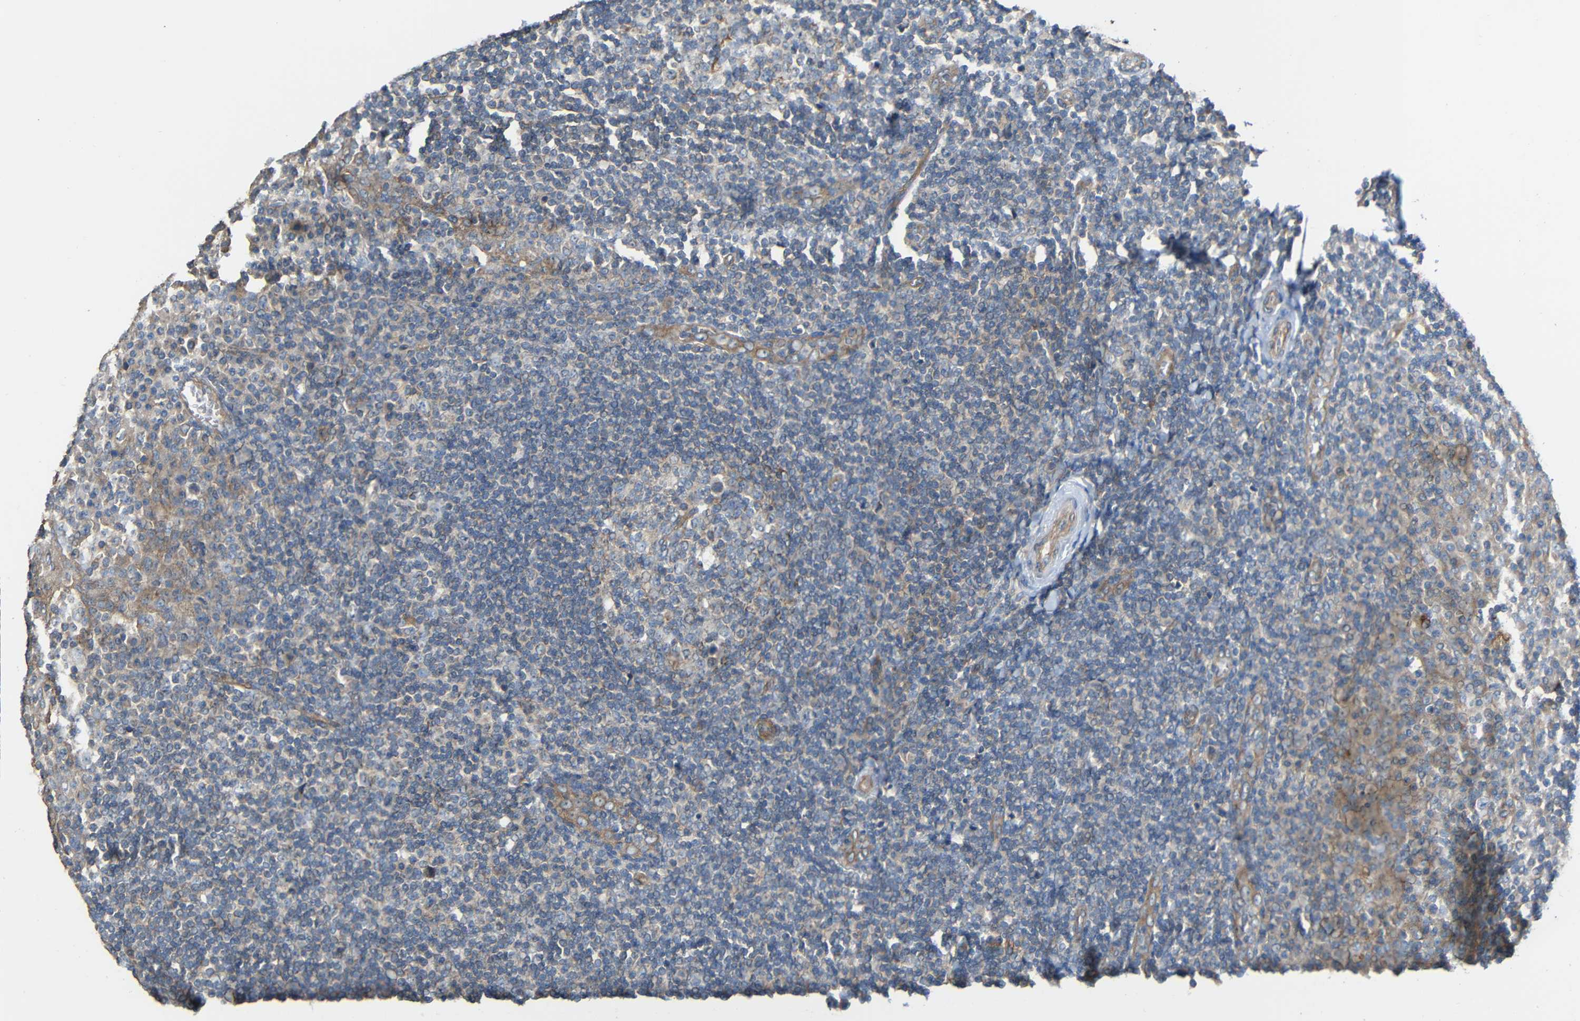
{"staining": {"intensity": "moderate", "quantity": ">75%", "location": "cytoplasmic/membranous"}, "tissue": "tonsil", "cell_type": "Germinal center cells", "image_type": "normal", "snomed": [{"axis": "morphology", "description": "Normal tissue, NOS"}, {"axis": "topography", "description": "Tonsil"}], "caption": "The micrograph displays a brown stain indicating the presence of a protein in the cytoplasmic/membranous of germinal center cells in tonsil.", "gene": "RHOT2", "patient": {"sex": "male", "age": 31}}